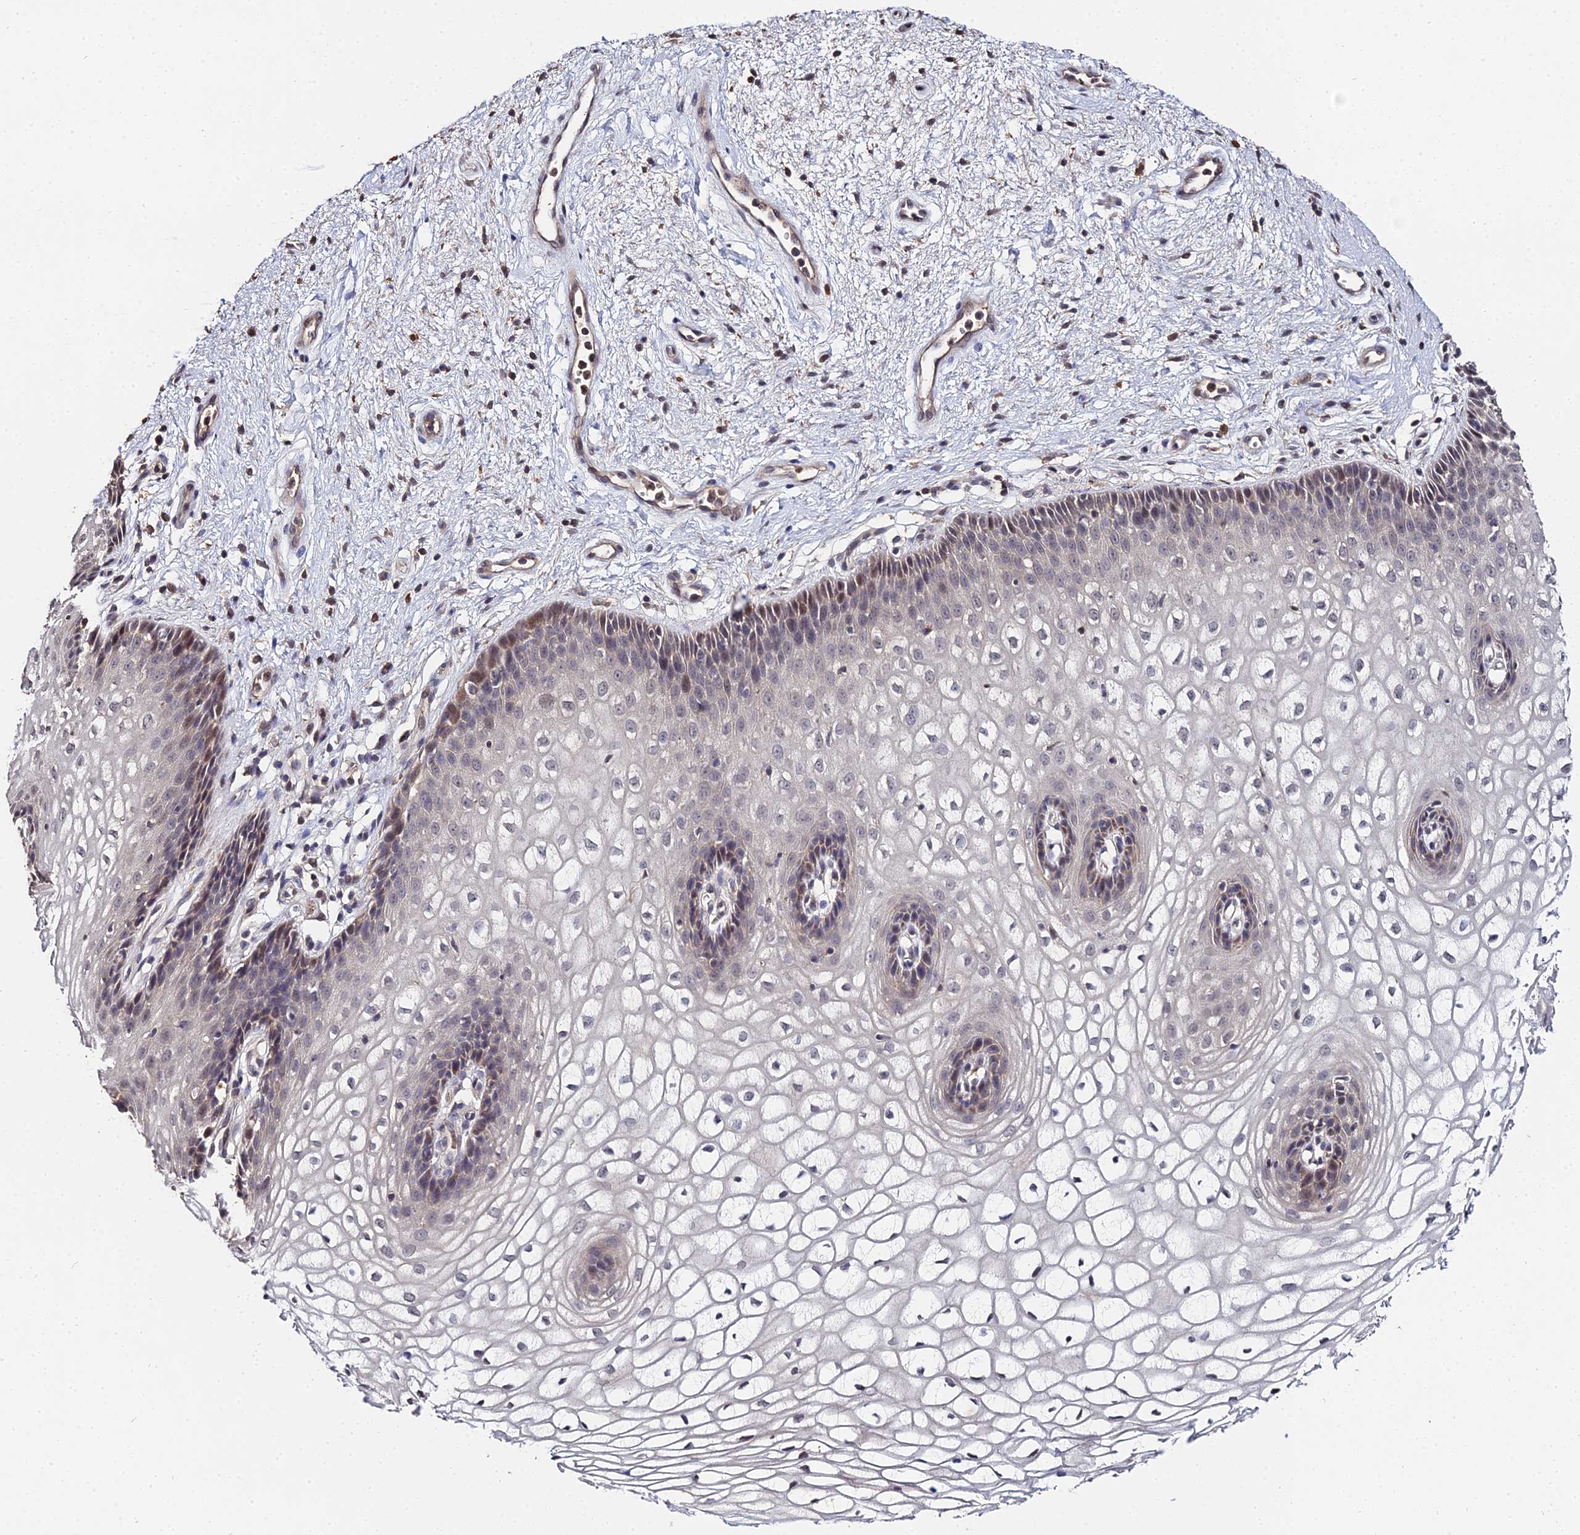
{"staining": {"intensity": "moderate", "quantity": "<25%", "location": "nuclear"}, "tissue": "vagina", "cell_type": "Squamous epithelial cells", "image_type": "normal", "snomed": [{"axis": "morphology", "description": "Normal tissue, NOS"}, {"axis": "topography", "description": "Vagina"}], "caption": "Squamous epithelial cells display low levels of moderate nuclear expression in about <25% of cells in unremarkable human vagina.", "gene": "LSM5", "patient": {"sex": "female", "age": 34}}